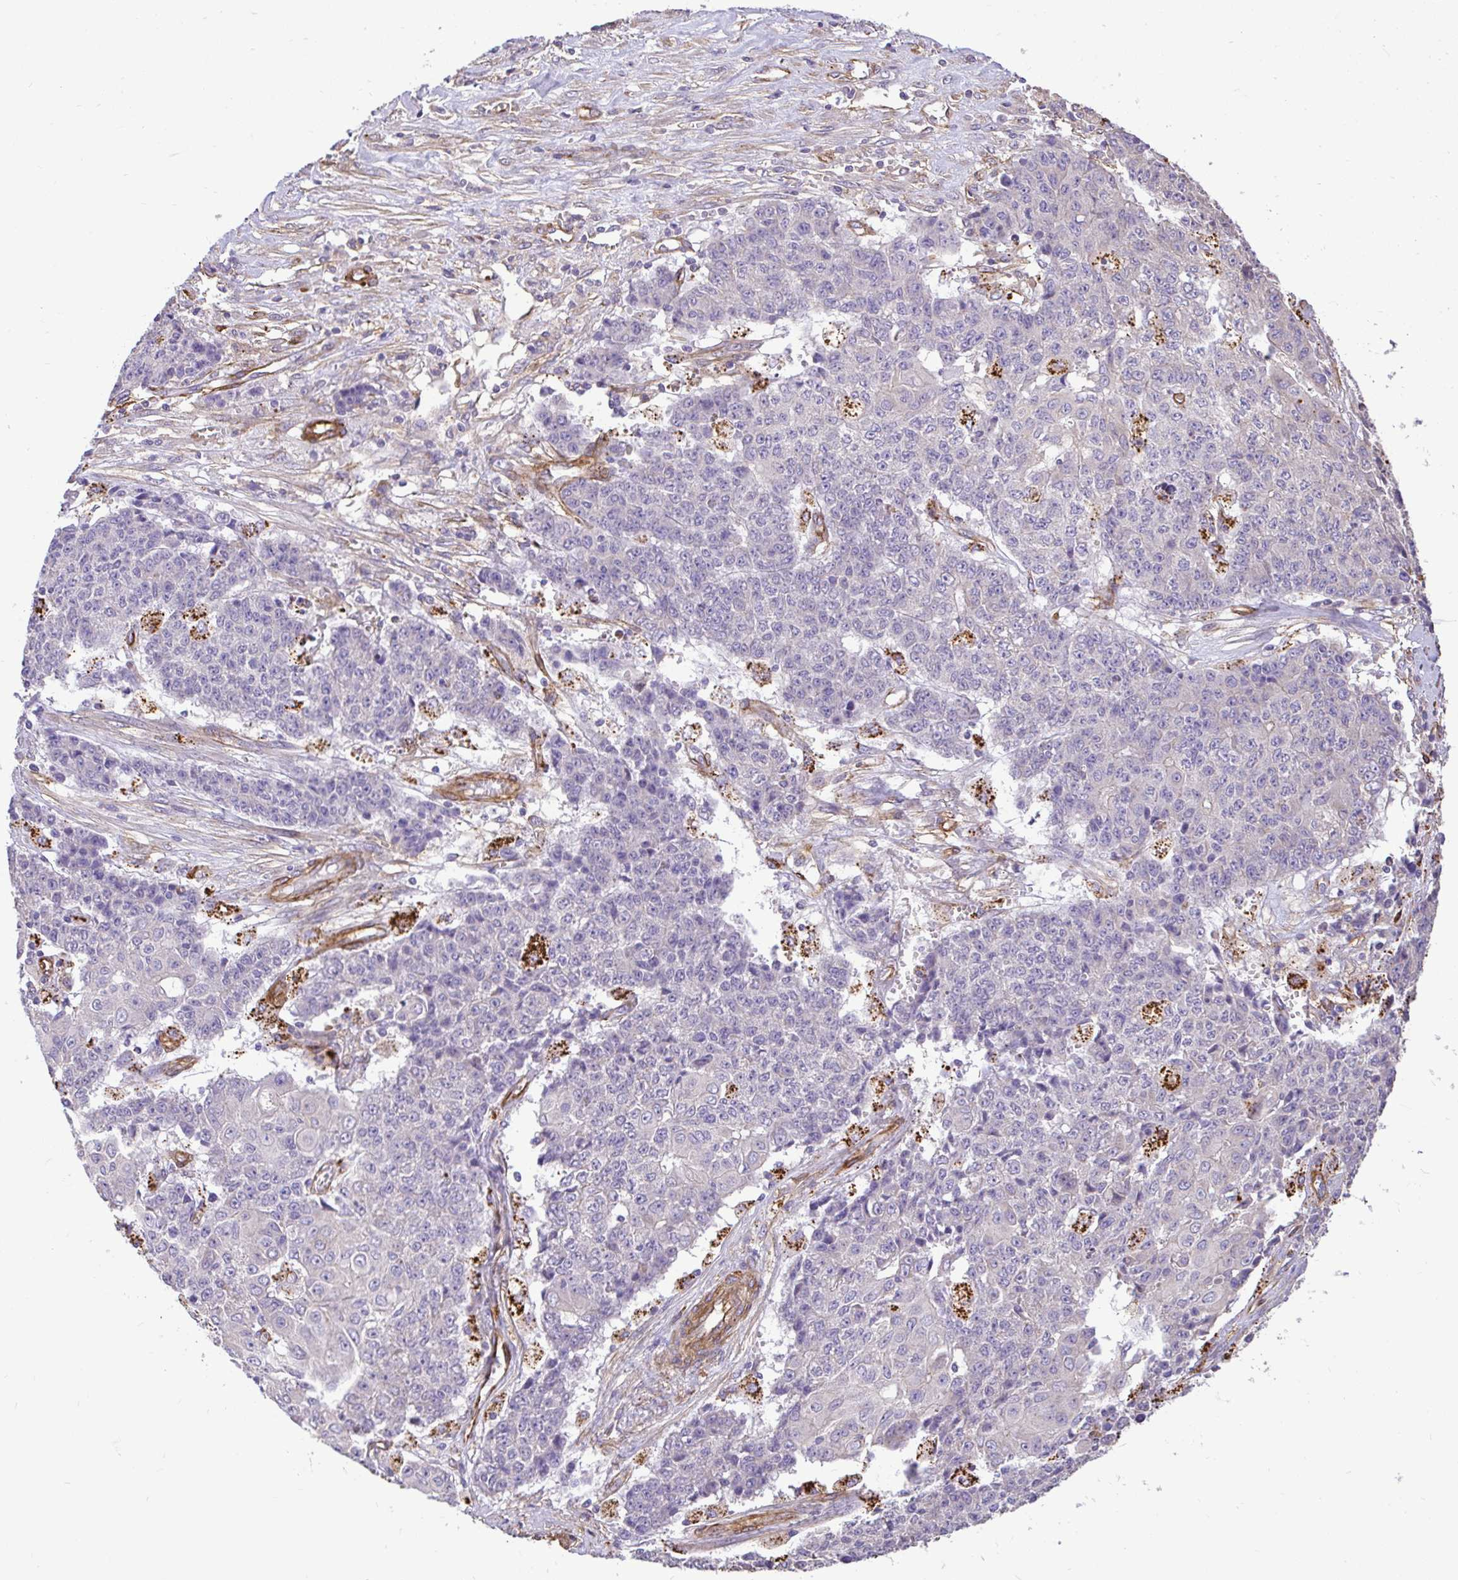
{"staining": {"intensity": "negative", "quantity": "none", "location": "none"}, "tissue": "ovarian cancer", "cell_type": "Tumor cells", "image_type": "cancer", "snomed": [{"axis": "morphology", "description": "Carcinoma, endometroid"}, {"axis": "topography", "description": "Ovary"}], "caption": "IHC of human ovarian endometroid carcinoma displays no expression in tumor cells.", "gene": "PTPRK", "patient": {"sex": "female", "age": 42}}